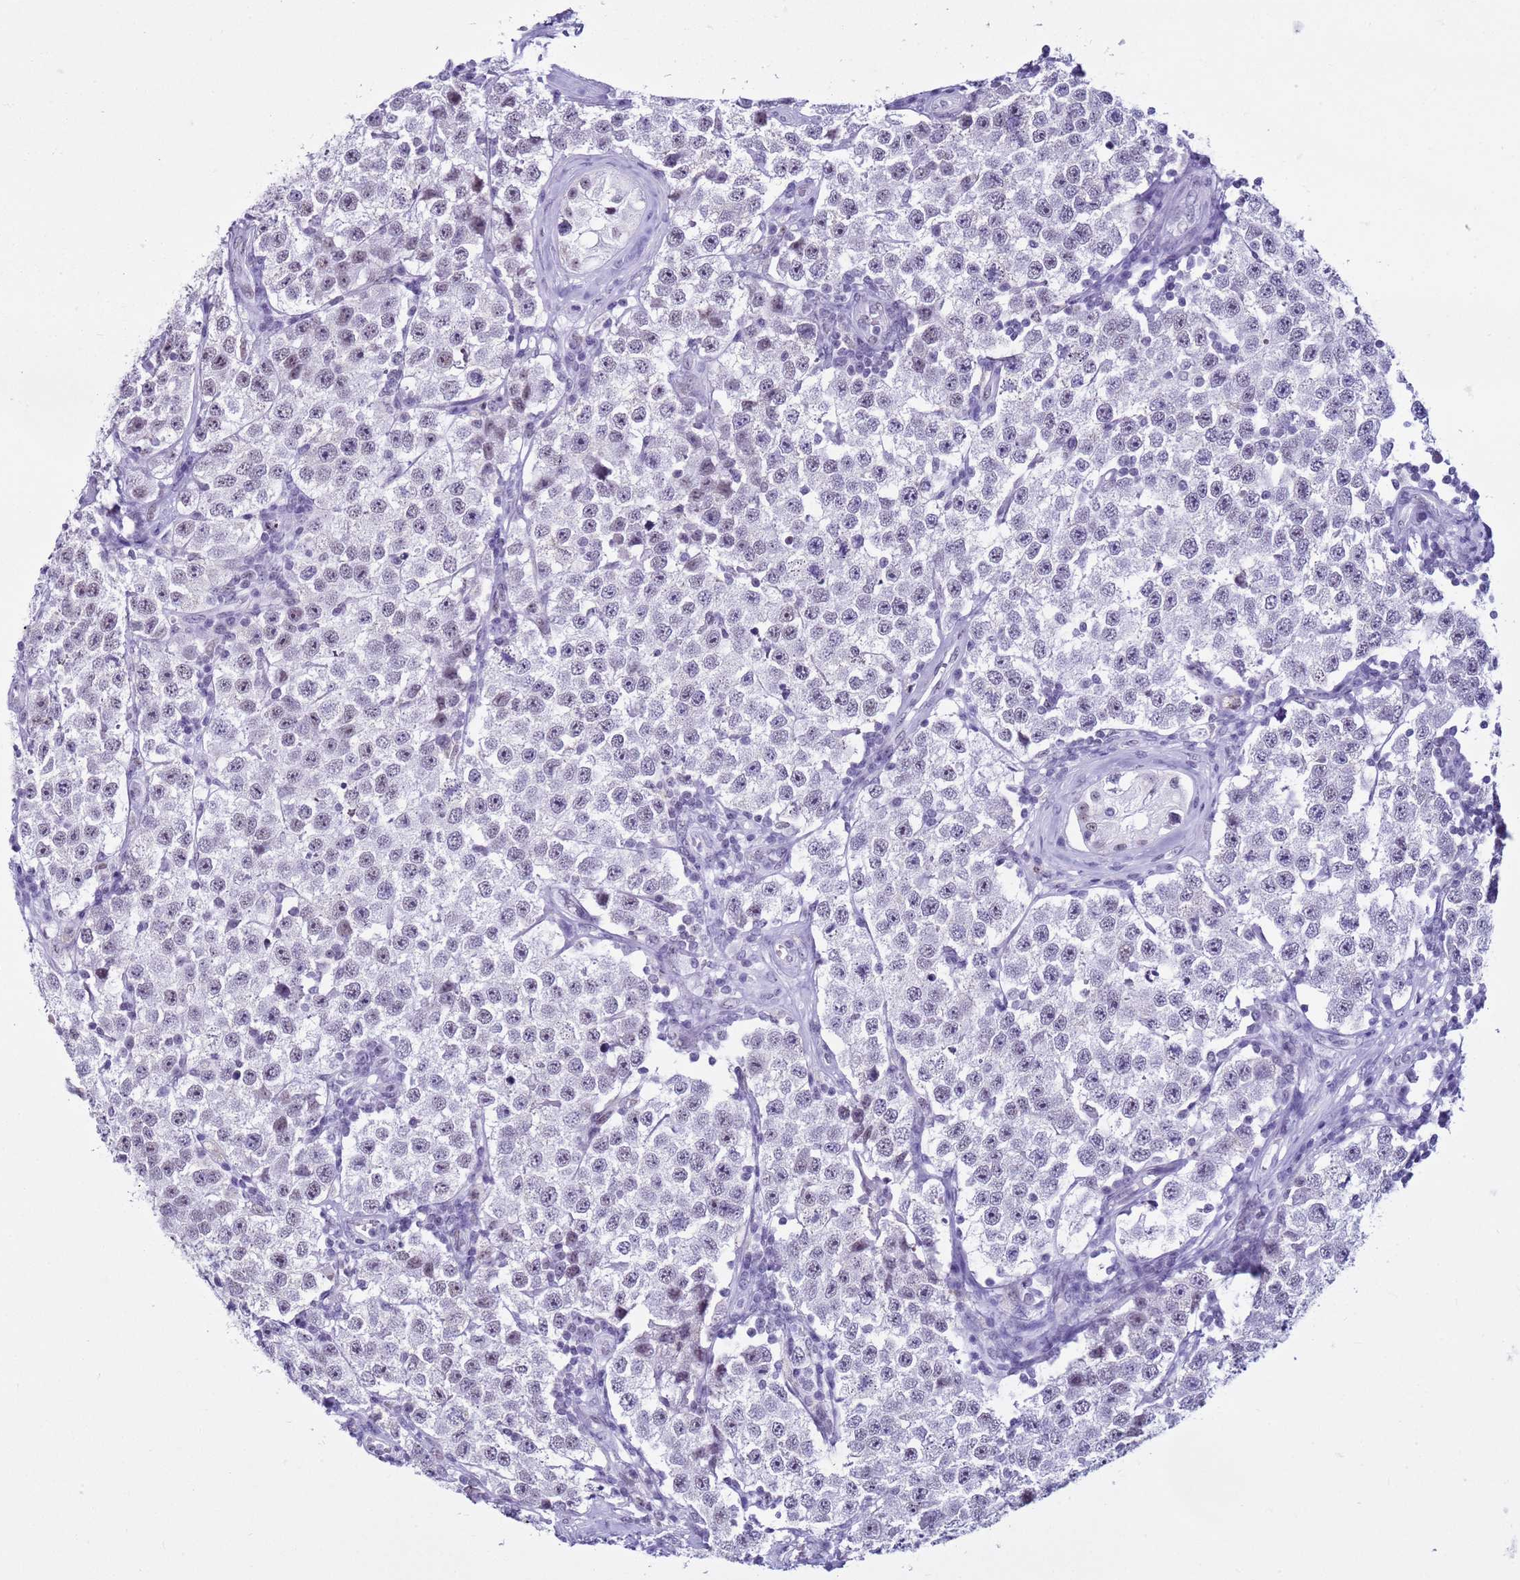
{"staining": {"intensity": "weak", "quantity": "<25%", "location": "nuclear"}, "tissue": "testis cancer", "cell_type": "Tumor cells", "image_type": "cancer", "snomed": [{"axis": "morphology", "description": "Seminoma, NOS"}, {"axis": "topography", "description": "Testis"}], "caption": "High magnification brightfield microscopy of testis seminoma stained with DAB (brown) and counterstained with hematoxylin (blue): tumor cells show no significant positivity. (Stains: DAB (3,3'-diaminobenzidine) immunohistochemistry with hematoxylin counter stain, Microscopy: brightfield microscopy at high magnification).", "gene": "DHX15", "patient": {"sex": "male", "age": 34}}